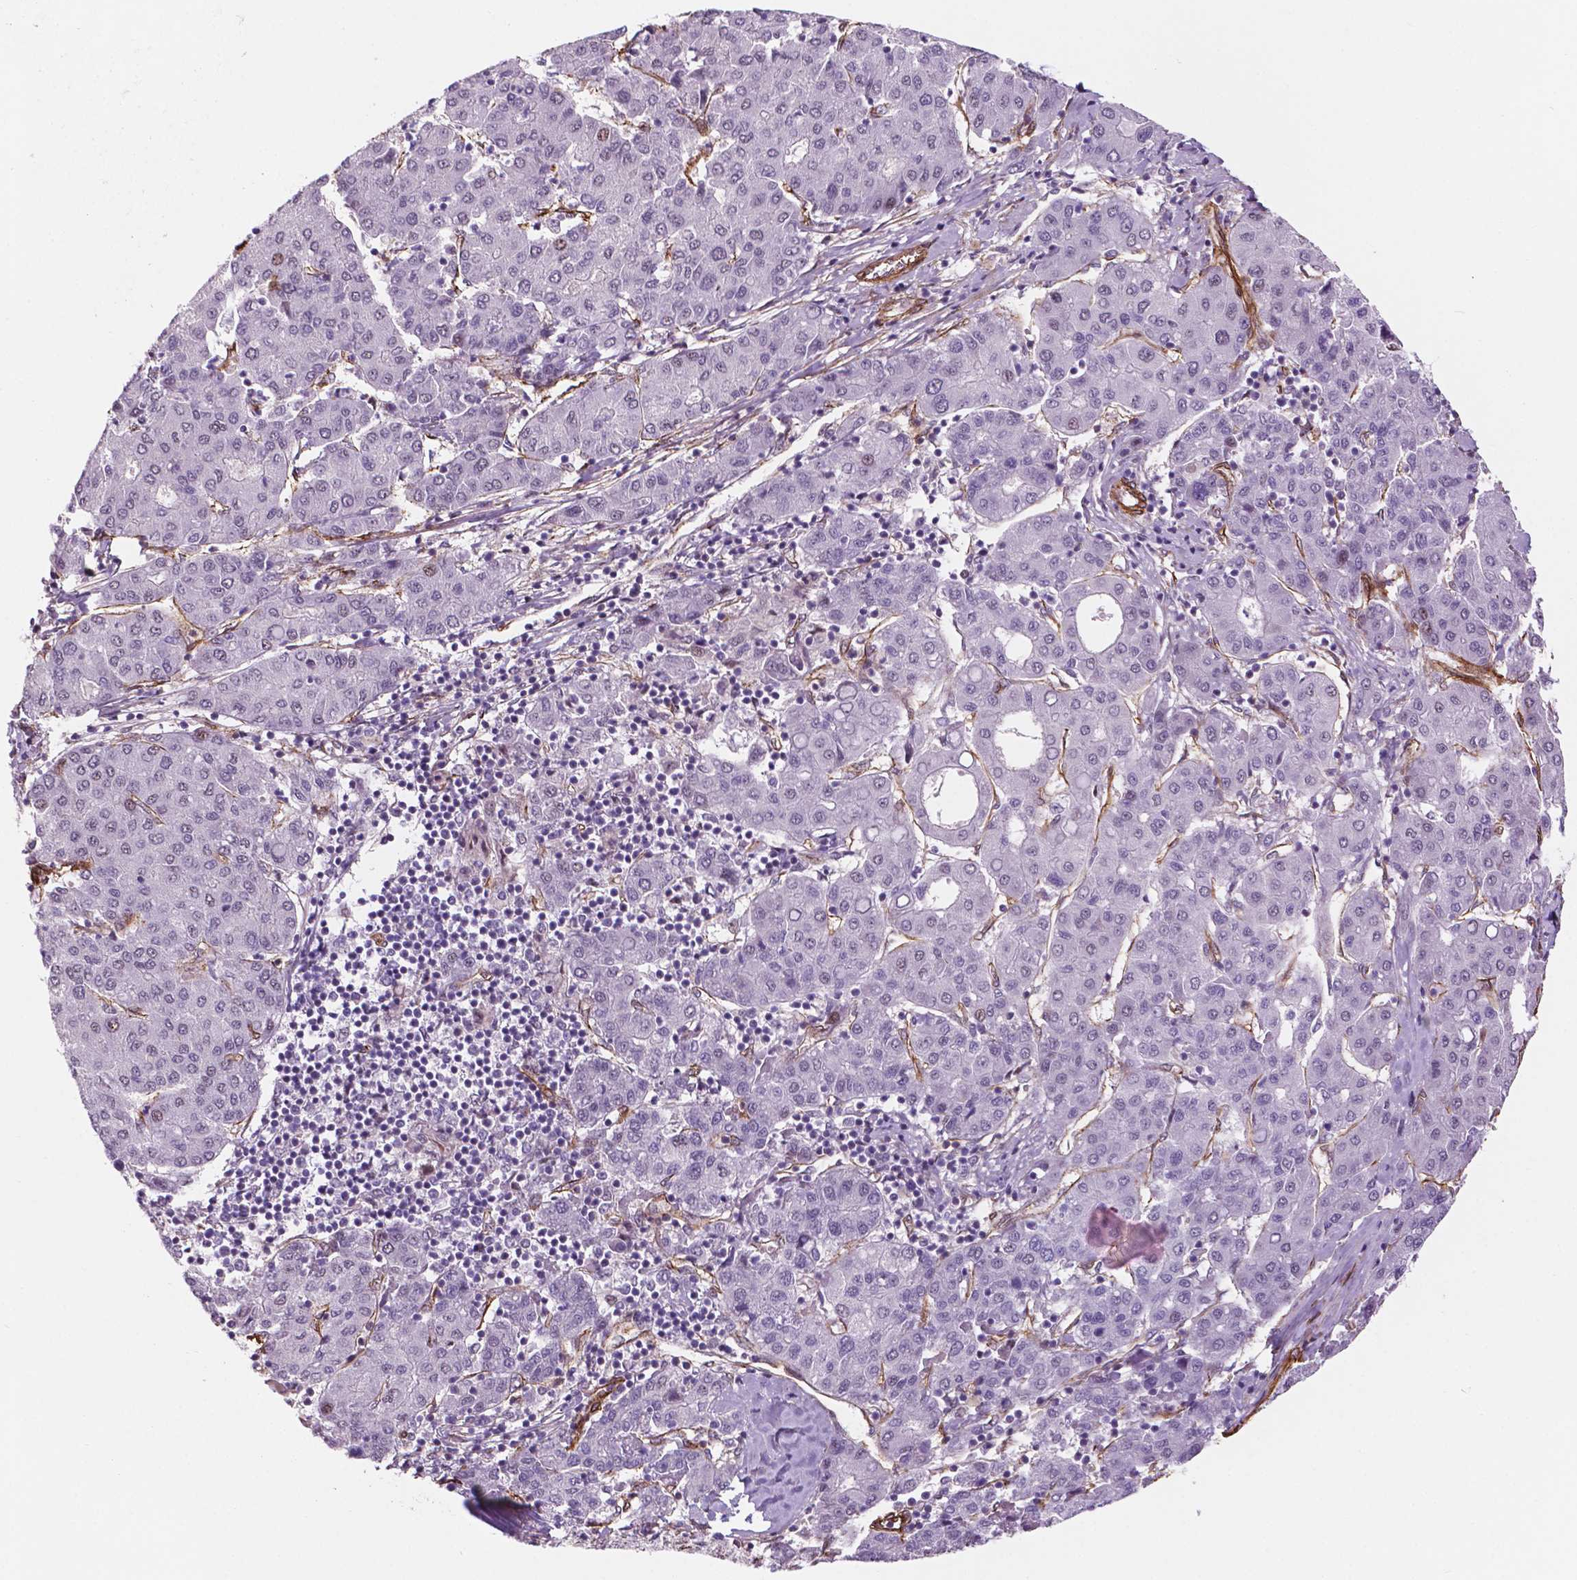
{"staining": {"intensity": "negative", "quantity": "none", "location": "none"}, "tissue": "liver cancer", "cell_type": "Tumor cells", "image_type": "cancer", "snomed": [{"axis": "morphology", "description": "Carcinoma, Hepatocellular, NOS"}, {"axis": "topography", "description": "Liver"}], "caption": "Immunohistochemistry (IHC) image of liver cancer (hepatocellular carcinoma) stained for a protein (brown), which exhibits no expression in tumor cells.", "gene": "EGFL8", "patient": {"sex": "male", "age": 65}}